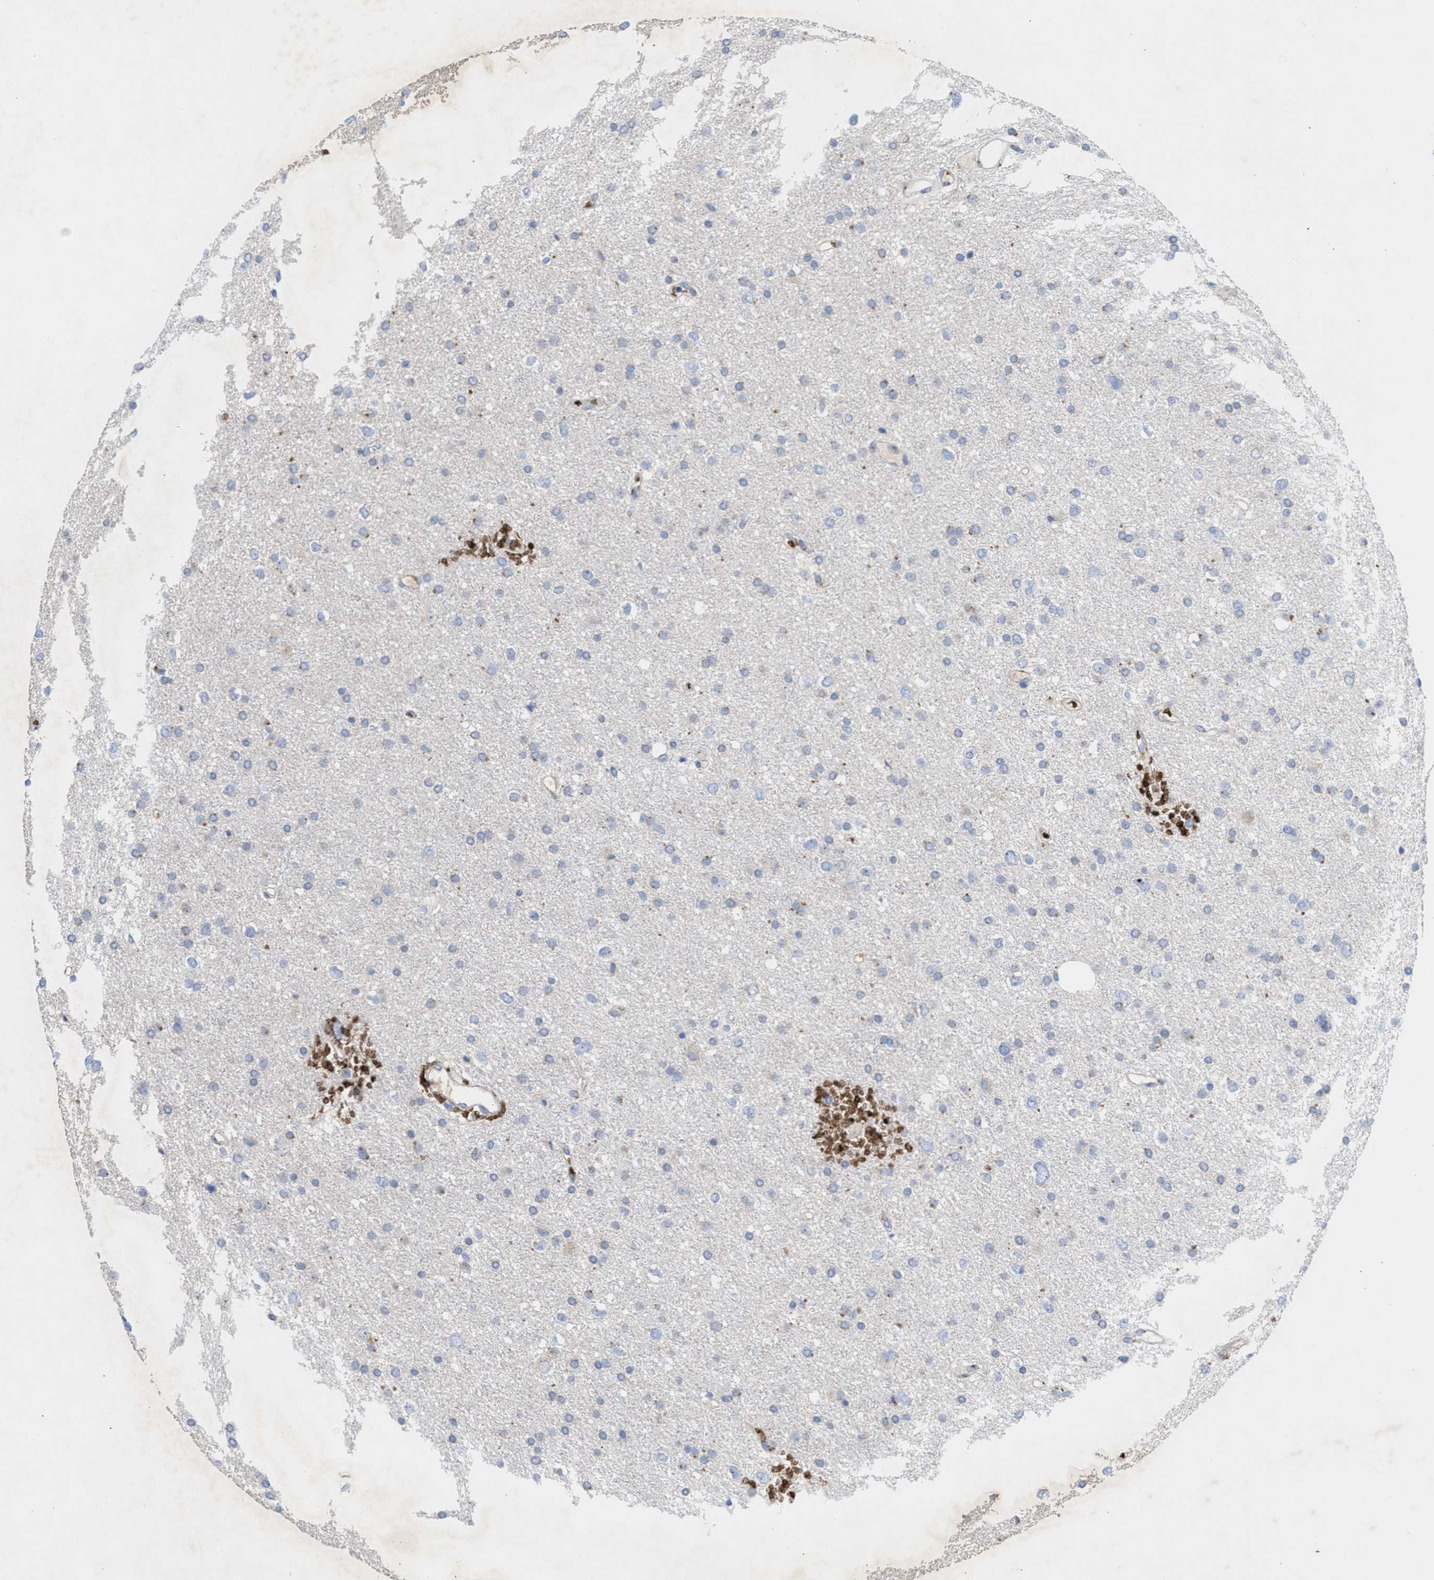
{"staining": {"intensity": "negative", "quantity": "none", "location": "none"}, "tissue": "glioma", "cell_type": "Tumor cells", "image_type": "cancer", "snomed": [{"axis": "morphology", "description": "Glioma, malignant, Low grade"}, {"axis": "topography", "description": "Brain"}], "caption": "There is no significant expression in tumor cells of low-grade glioma (malignant).", "gene": "CCL2", "patient": {"sex": "female", "age": 37}}